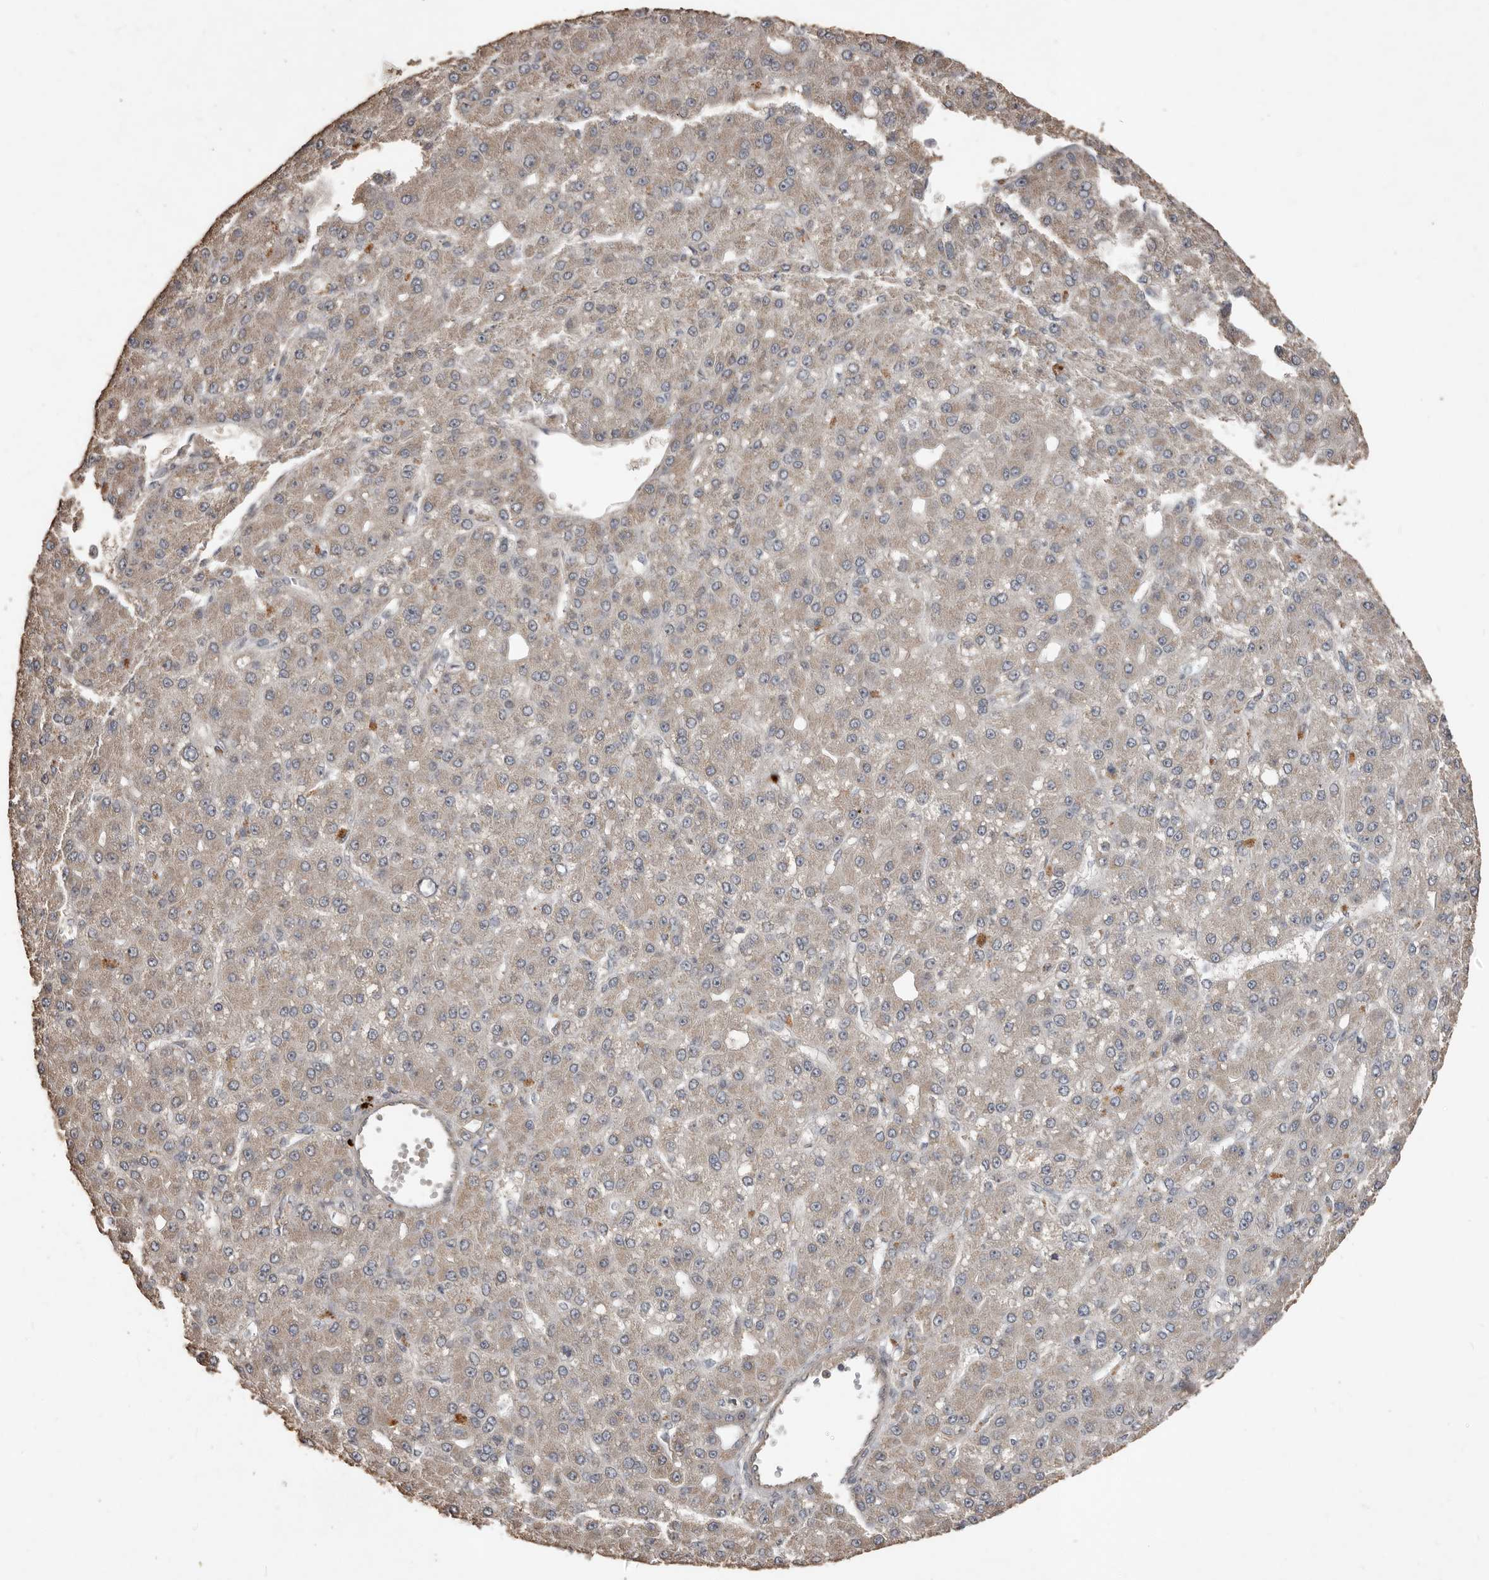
{"staining": {"intensity": "weak", "quantity": "25%-75%", "location": "cytoplasmic/membranous"}, "tissue": "liver cancer", "cell_type": "Tumor cells", "image_type": "cancer", "snomed": [{"axis": "morphology", "description": "Carcinoma, Hepatocellular, NOS"}, {"axis": "topography", "description": "Liver"}], "caption": "Weak cytoplasmic/membranous staining is seen in about 25%-75% of tumor cells in hepatocellular carcinoma (liver). (DAB (3,3'-diaminobenzidine) IHC with brightfield microscopy, high magnification).", "gene": "BAMBI", "patient": {"sex": "male", "age": 67}}